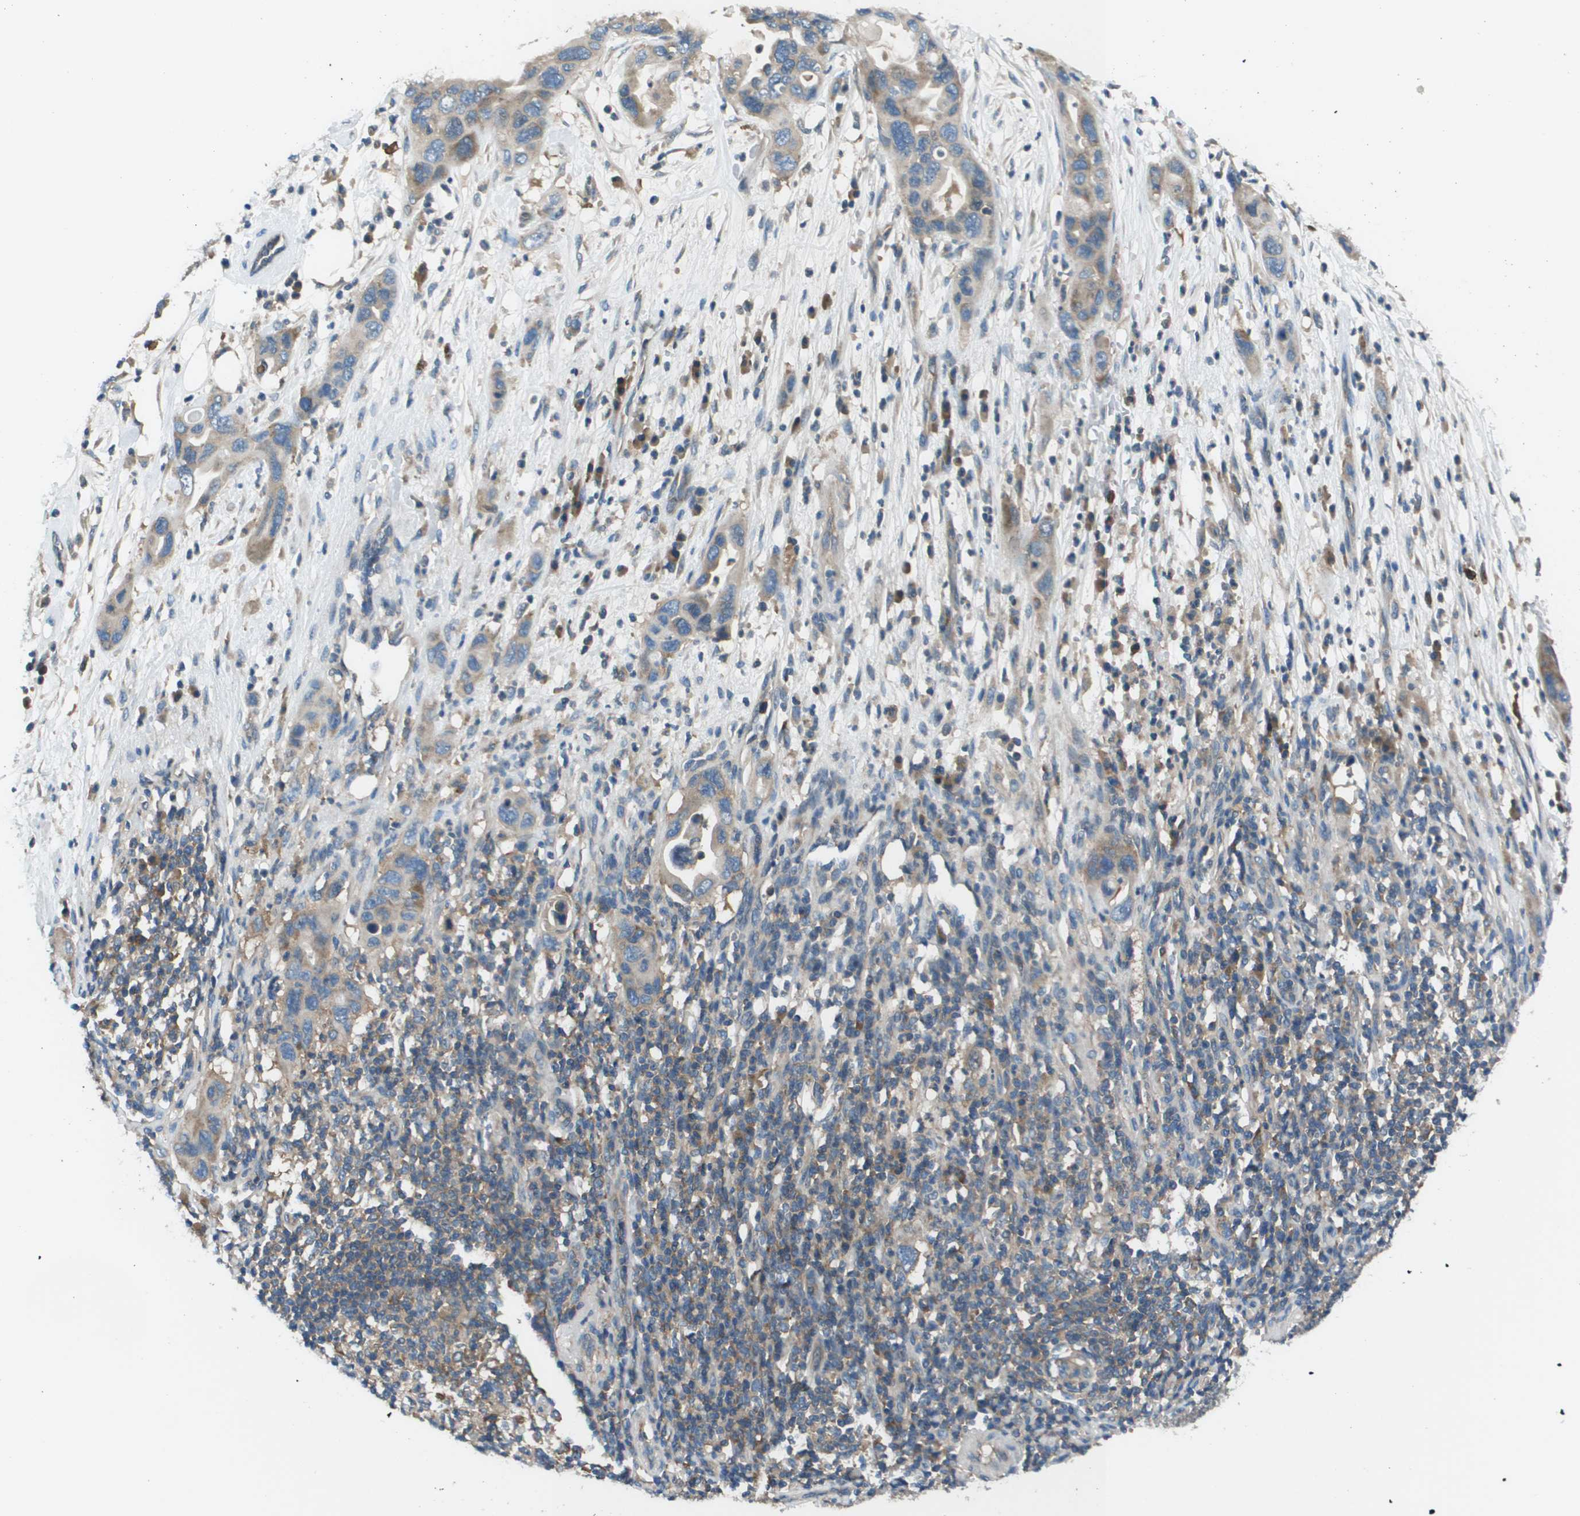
{"staining": {"intensity": "moderate", "quantity": "<25%", "location": "cytoplasmic/membranous"}, "tissue": "pancreatic cancer", "cell_type": "Tumor cells", "image_type": "cancer", "snomed": [{"axis": "morphology", "description": "Adenocarcinoma, NOS"}, {"axis": "topography", "description": "Pancreas"}], "caption": "There is low levels of moderate cytoplasmic/membranous expression in tumor cells of pancreatic adenocarcinoma, as demonstrated by immunohistochemical staining (brown color).", "gene": "EIF3B", "patient": {"sex": "female", "age": 71}}